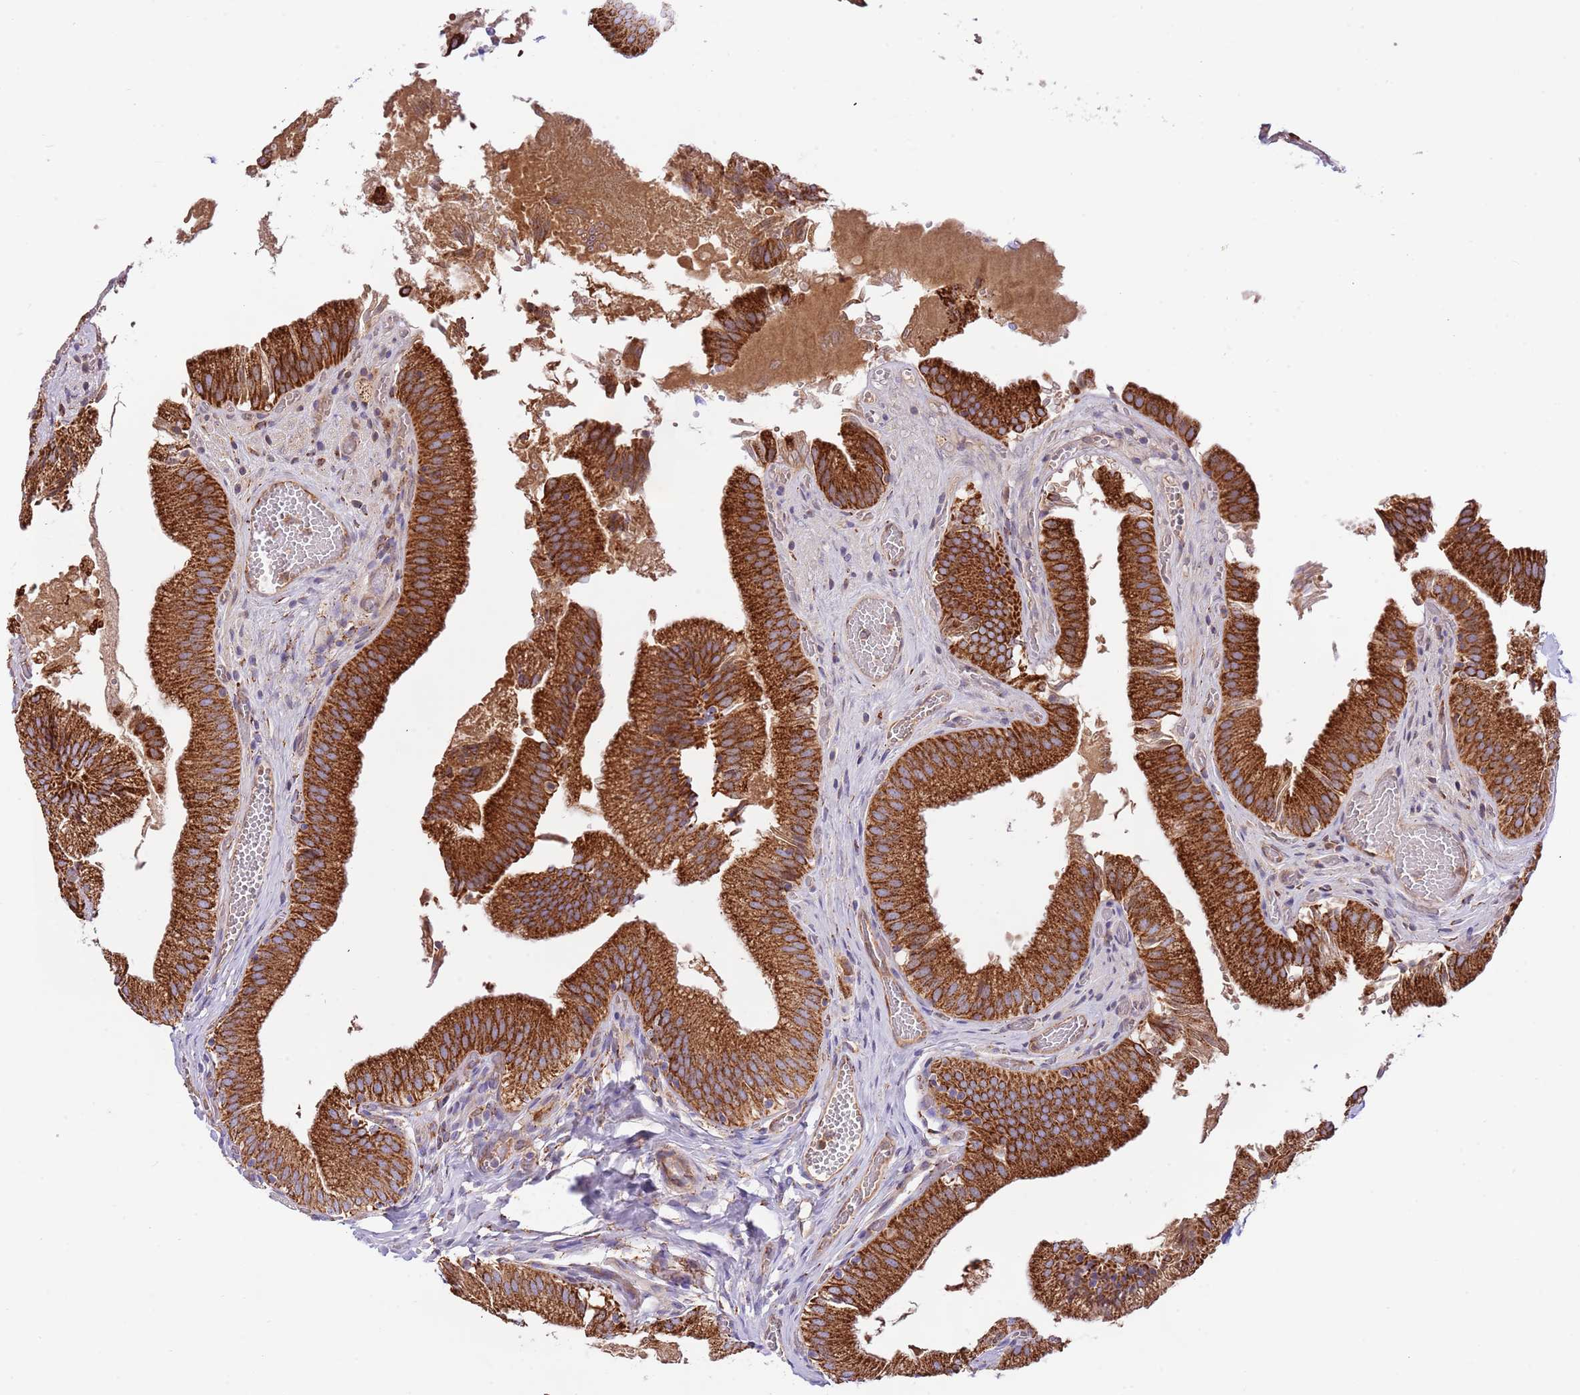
{"staining": {"intensity": "strong", "quantity": ">75%", "location": "cytoplasmic/membranous"}, "tissue": "gallbladder", "cell_type": "Glandular cells", "image_type": "normal", "snomed": [{"axis": "morphology", "description": "Normal tissue, NOS"}, {"axis": "topography", "description": "Gallbladder"}, {"axis": "topography", "description": "Peripheral nerve tissue"}], "caption": "Immunohistochemistry image of unremarkable gallbladder stained for a protein (brown), which reveals high levels of strong cytoplasmic/membranous staining in about >75% of glandular cells.", "gene": "DOCK6", "patient": {"sex": "male", "age": 17}}